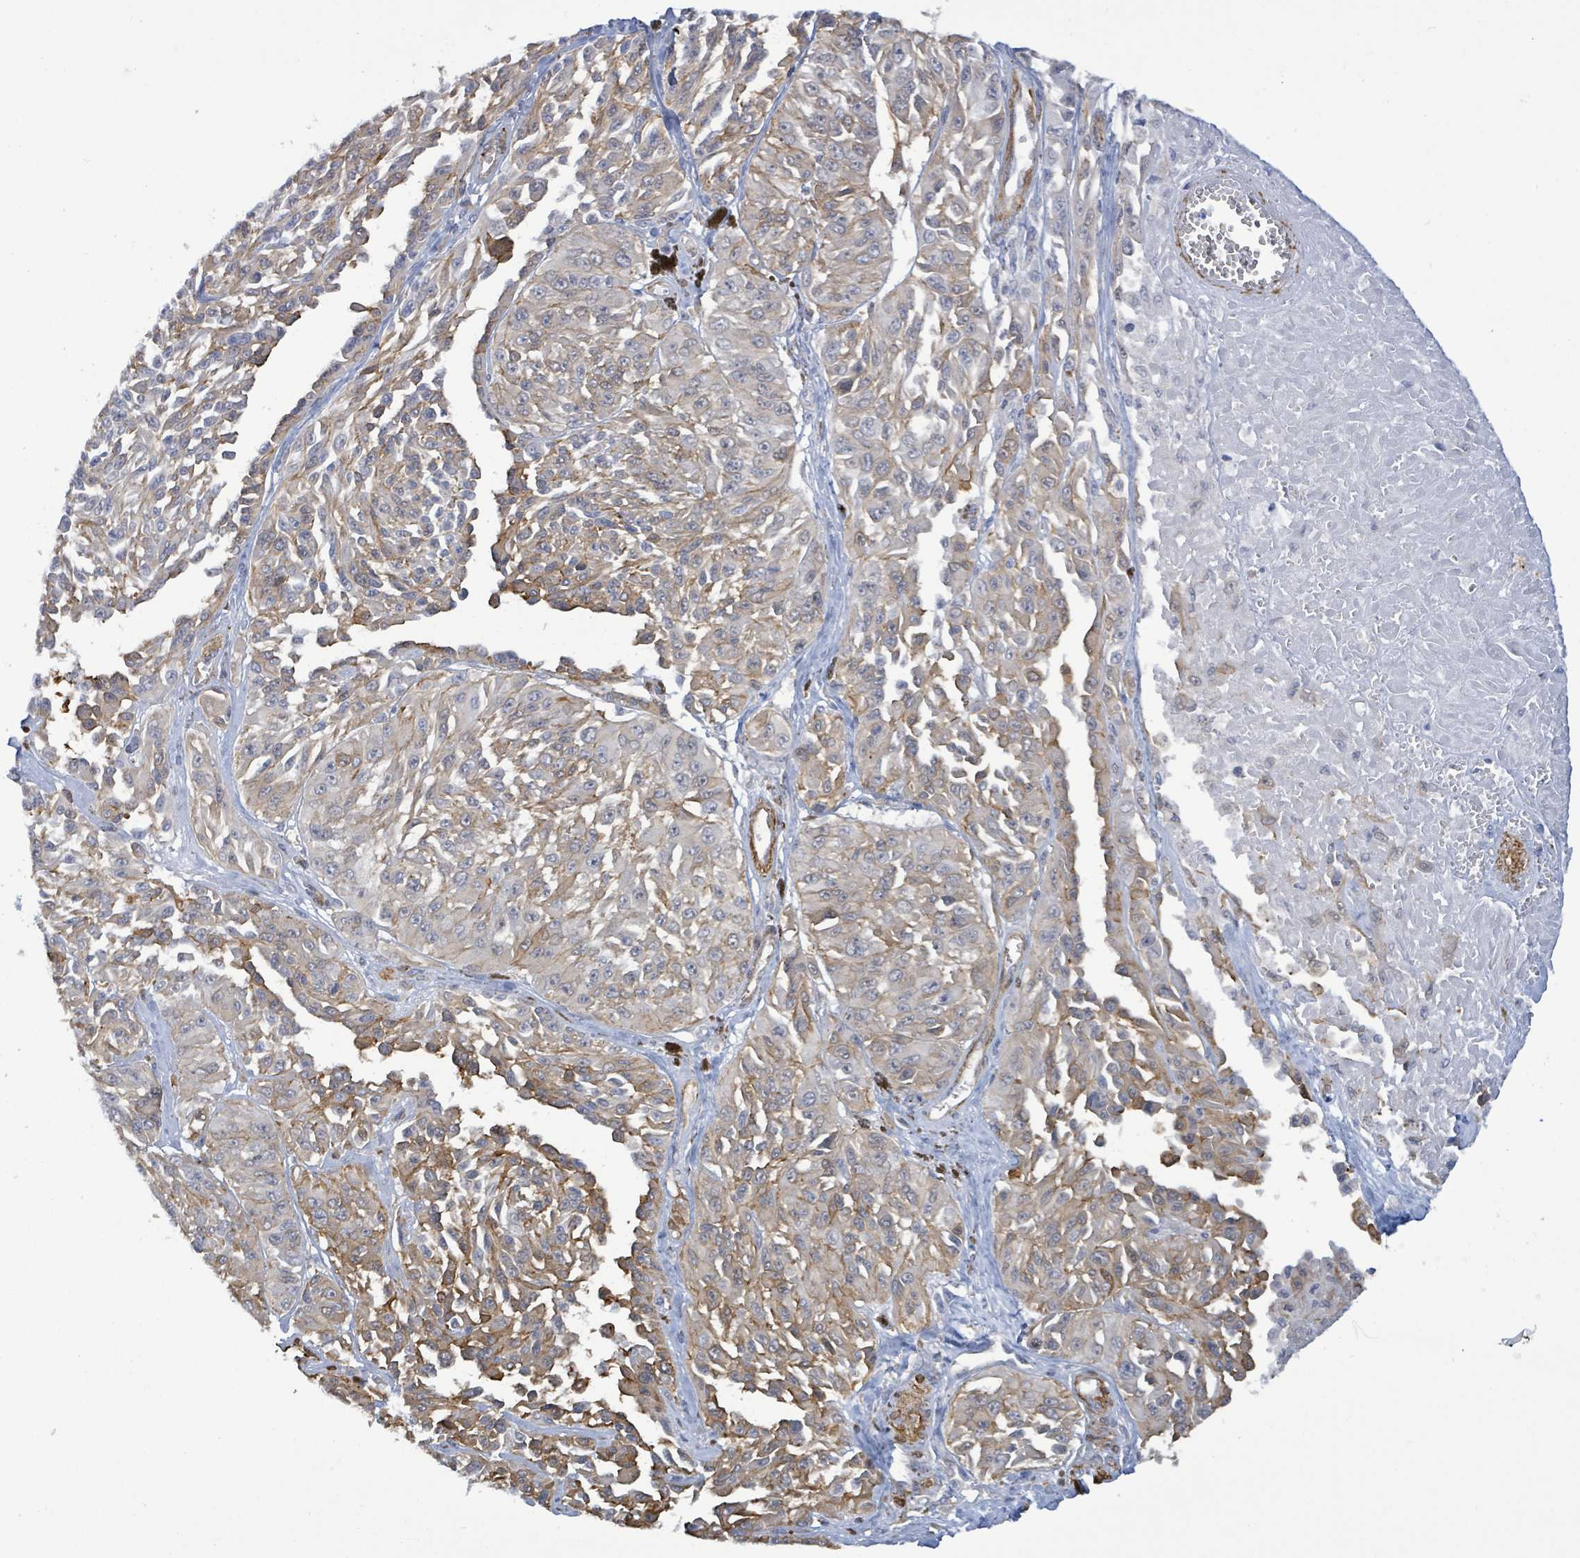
{"staining": {"intensity": "moderate", "quantity": "25%-75%", "location": "cytoplasmic/membranous"}, "tissue": "melanoma", "cell_type": "Tumor cells", "image_type": "cancer", "snomed": [{"axis": "morphology", "description": "Malignant melanoma, NOS"}, {"axis": "topography", "description": "Skin"}], "caption": "This histopathology image shows immunohistochemistry (IHC) staining of malignant melanoma, with medium moderate cytoplasmic/membranous positivity in about 25%-75% of tumor cells.", "gene": "PRKRIP1", "patient": {"sex": "male", "age": 94}}